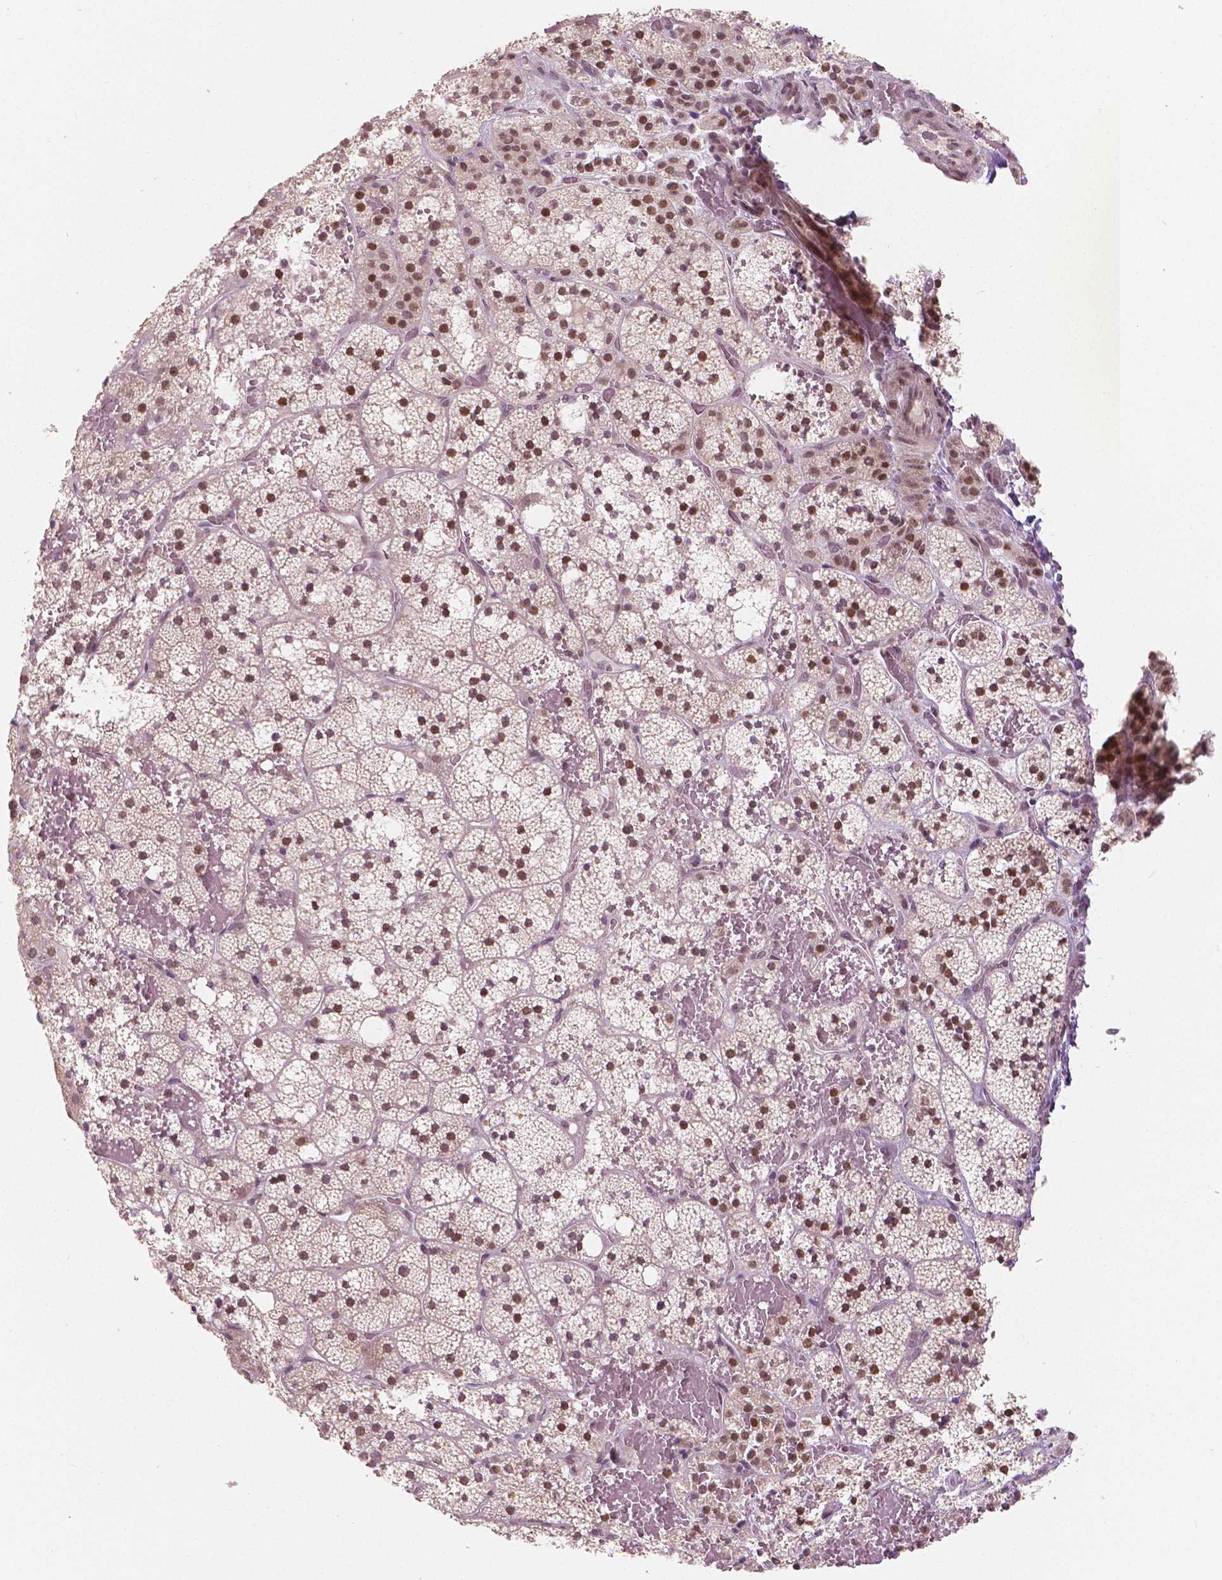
{"staining": {"intensity": "strong", "quantity": "25%-75%", "location": "nuclear"}, "tissue": "adrenal gland", "cell_type": "Glandular cells", "image_type": "normal", "snomed": [{"axis": "morphology", "description": "Normal tissue, NOS"}, {"axis": "topography", "description": "Adrenal gland"}], "caption": "Glandular cells reveal high levels of strong nuclear positivity in about 25%-75% of cells in benign adrenal gland.", "gene": "NSD2", "patient": {"sex": "male", "age": 53}}